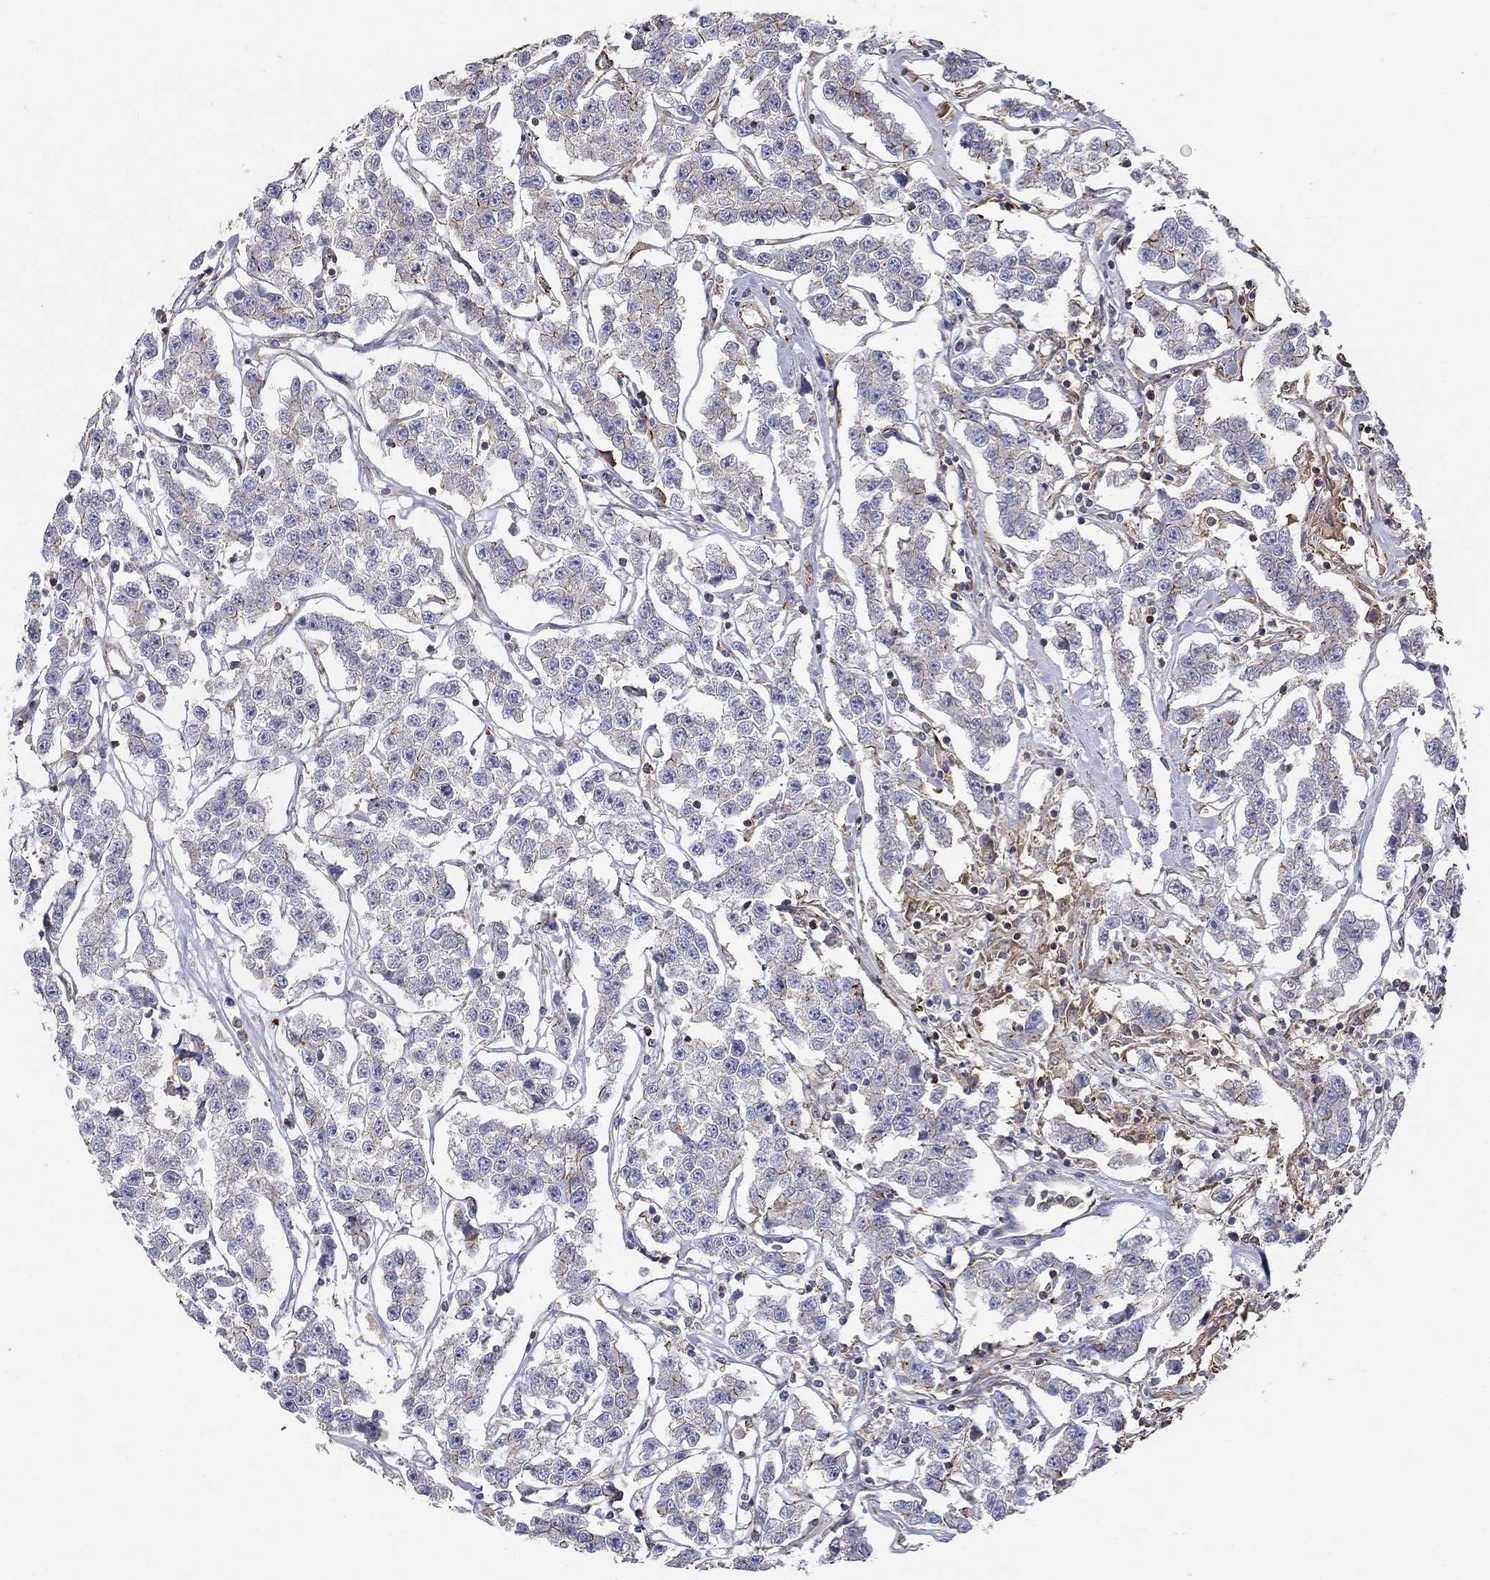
{"staining": {"intensity": "negative", "quantity": "none", "location": "none"}, "tissue": "testis cancer", "cell_type": "Tumor cells", "image_type": "cancer", "snomed": [{"axis": "morphology", "description": "Seminoma, NOS"}, {"axis": "topography", "description": "Testis"}], "caption": "Immunohistochemical staining of human testis seminoma reveals no significant positivity in tumor cells. (DAB immunohistochemistry with hematoxylin counter stain).", "gene": "NPHP1", "patient": {"sex": "male", "age": 59}}